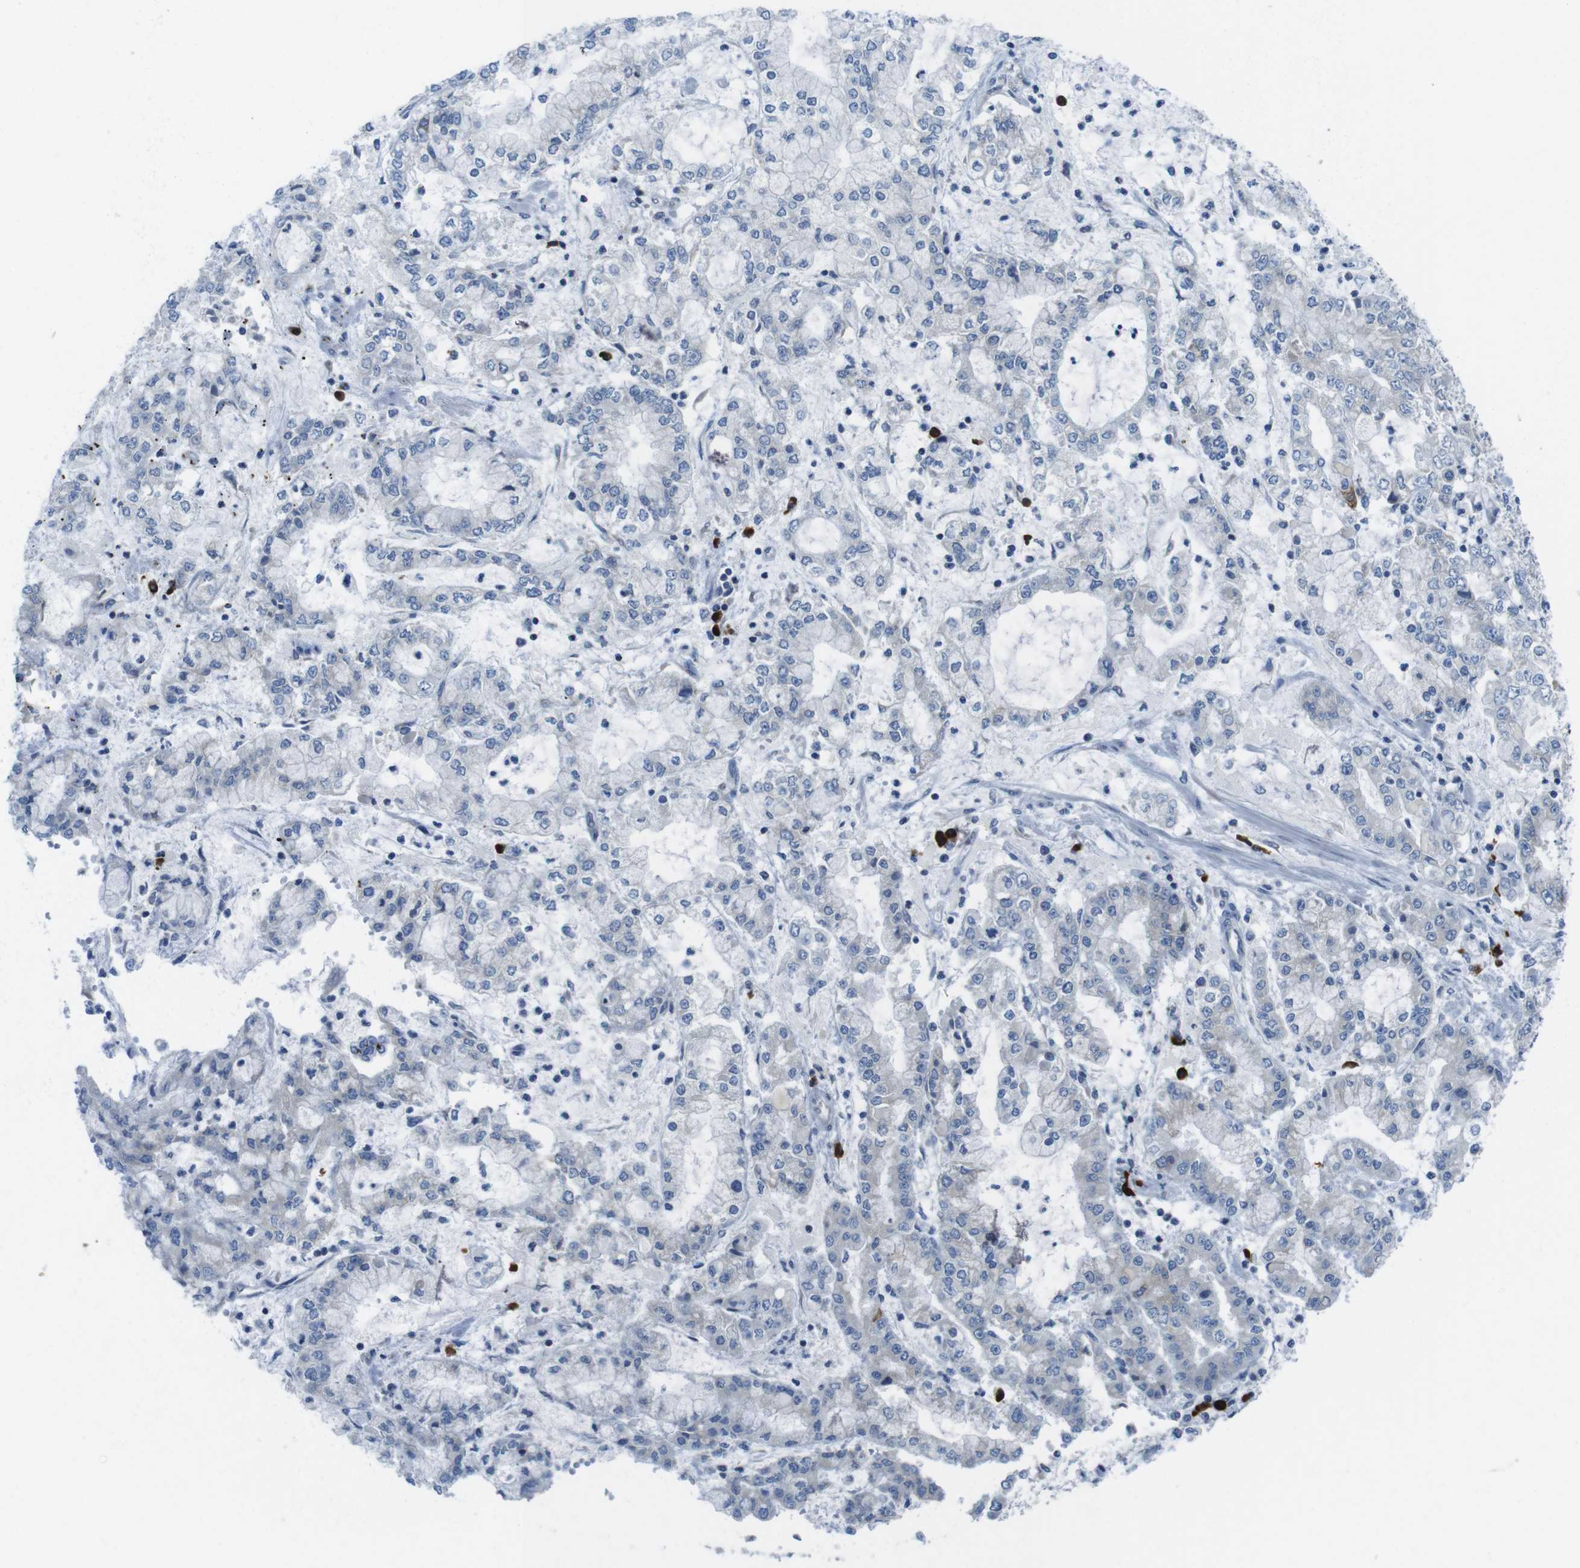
{"staining": {"intensity": "negative", "quantity": "none", "location": "none"}, "tissue": "stomach cancer", "cell_type": "Tumor cells", "image_type": "cancer", "snomed": [{"axis": "morphology", "description": "Adenocarcinoma, NOS"}, {"axis": "topography", "description": "Stomach"}], "caption": "Tumor cells show no significant protein staining in stomach adenocarcinoma.", "gene": "CLPTM1L", "patient": {"sex": "male", "age": 76}}